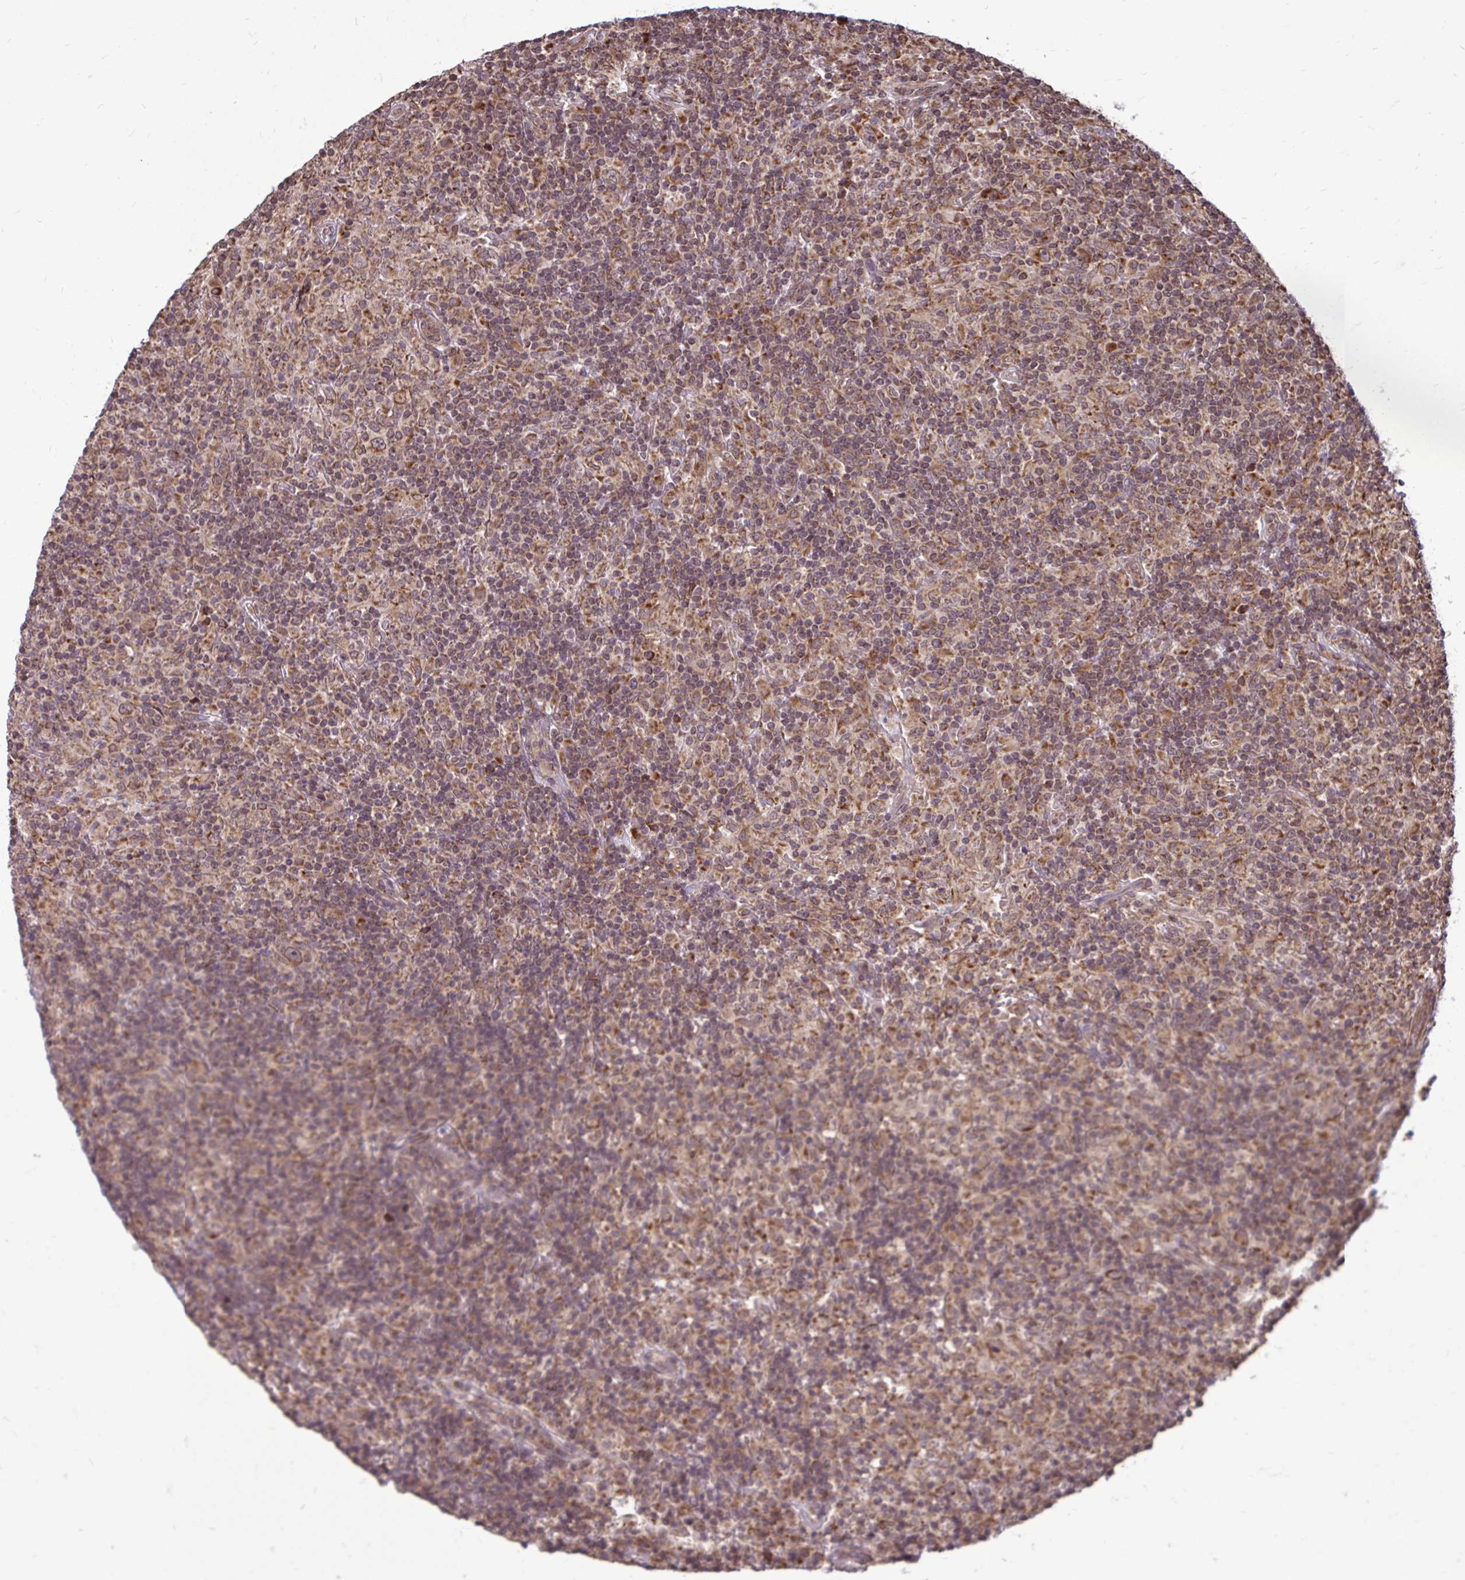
{"staining": {"intensity": "moderate", "quantity": ">75%", "location": "cytoplasmic/membranous"}, "tissue": "lymphoma", "cell_type": "Tumor cells", "image_type": "cancer", "snomed": [{"axis": "morphology", "description": "Hodgkin's disease, NOS"}, {"axis": "topography", "description": "Lymph node"}], "caption": "Human lymphoma stained for a protein (brown) demonstrates moderate cytoplasmic/membranous positive expression in about >75% of tumor cells.", "gene": "FMR1", "patient": {"sex": "male", "age": 70}}